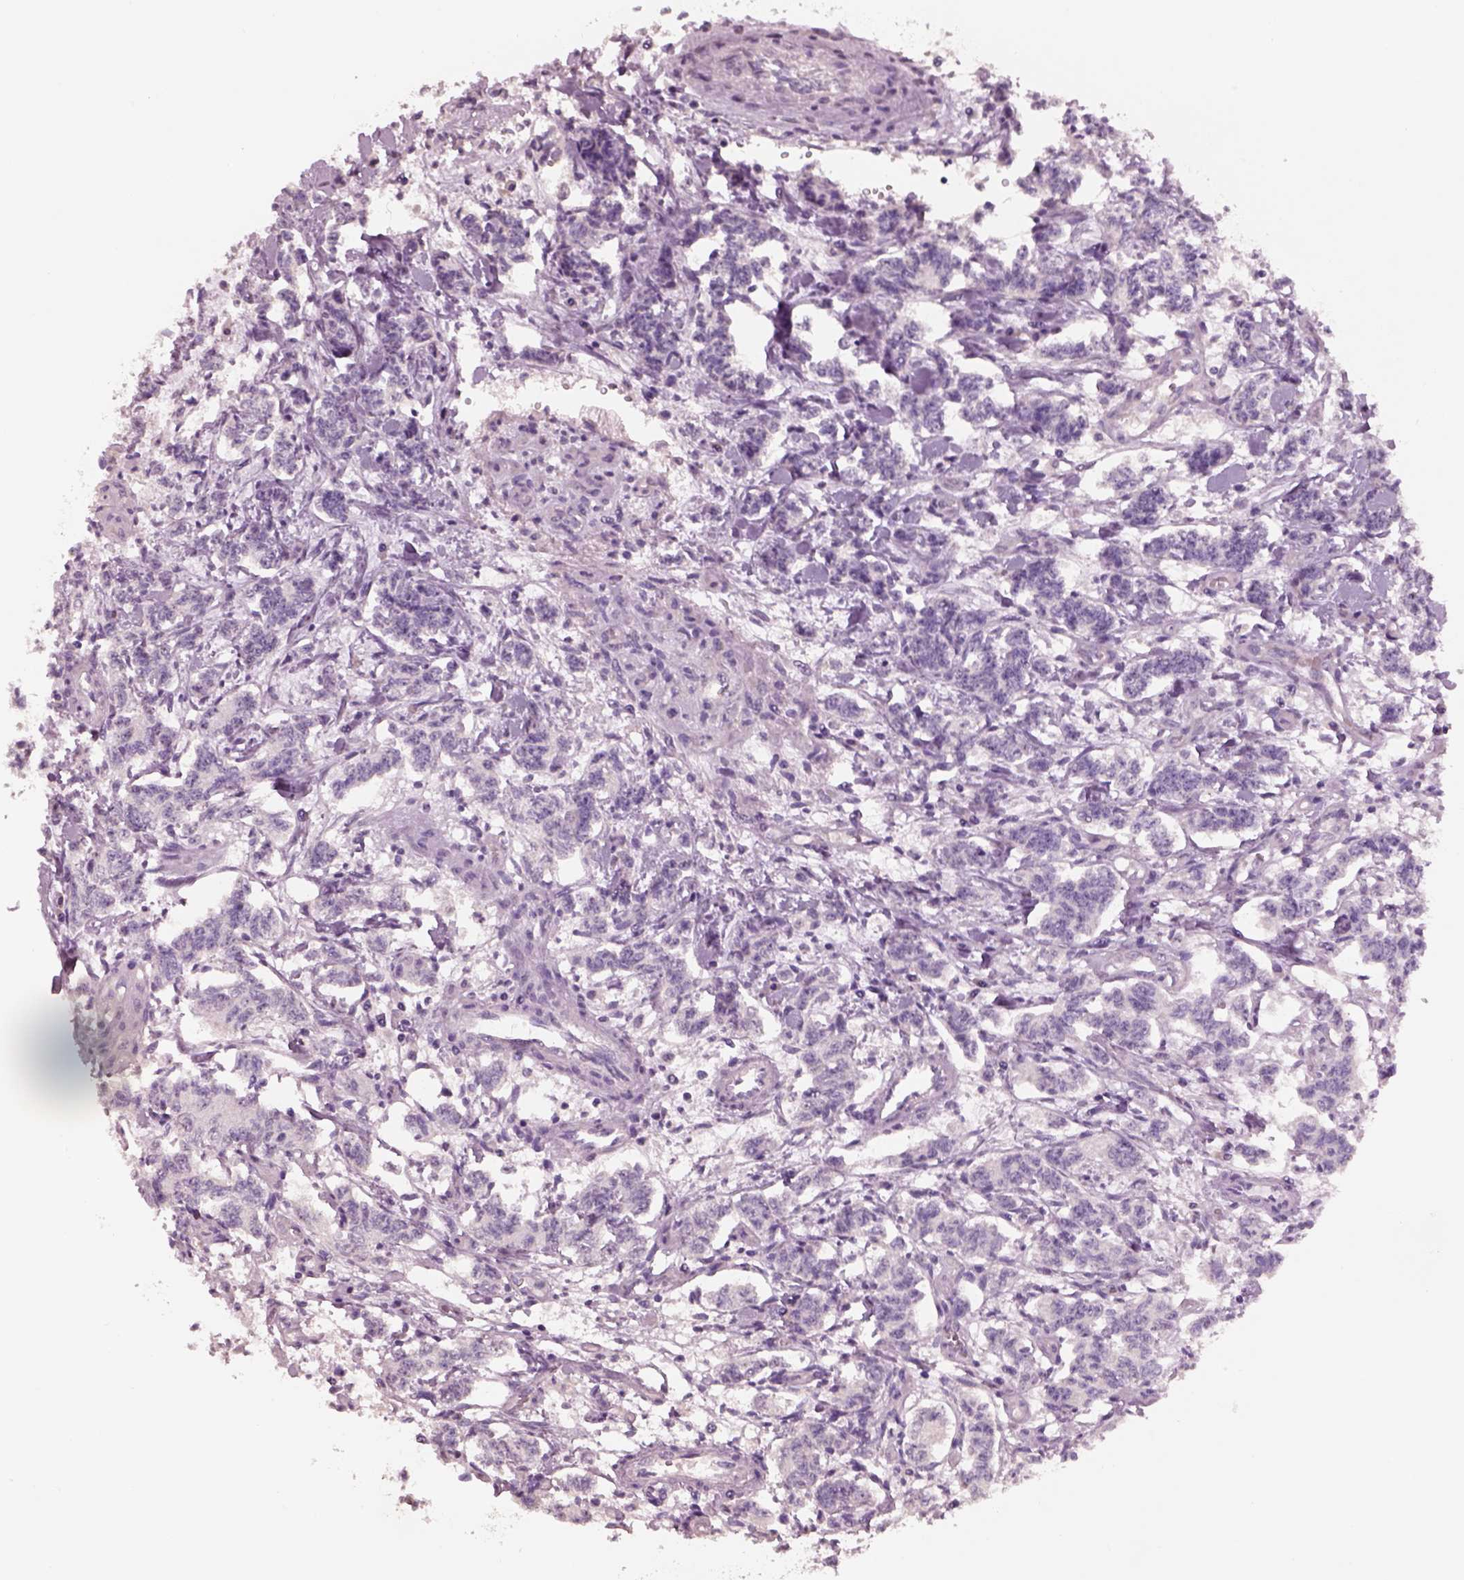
{"staining": {"intensity": "negative", "quantity": "none", "location": "none"}, "tissue": "carcinoid", "cell_type": "Tumor cells", "image_type": "cancer", "snomed": [{"axis": "morphology", "description": "Carcinoid, malignant, NOS"}, {"axis": "topography", "description": "Kidney"}], "caption": "This is an immunohistochemistry (IHC) photomicrograph of carcinoid (malignant). There is no positivity in tumor cells.", "gene": "KCNIP3", "patient": {"sex": "female", "age": 41}}